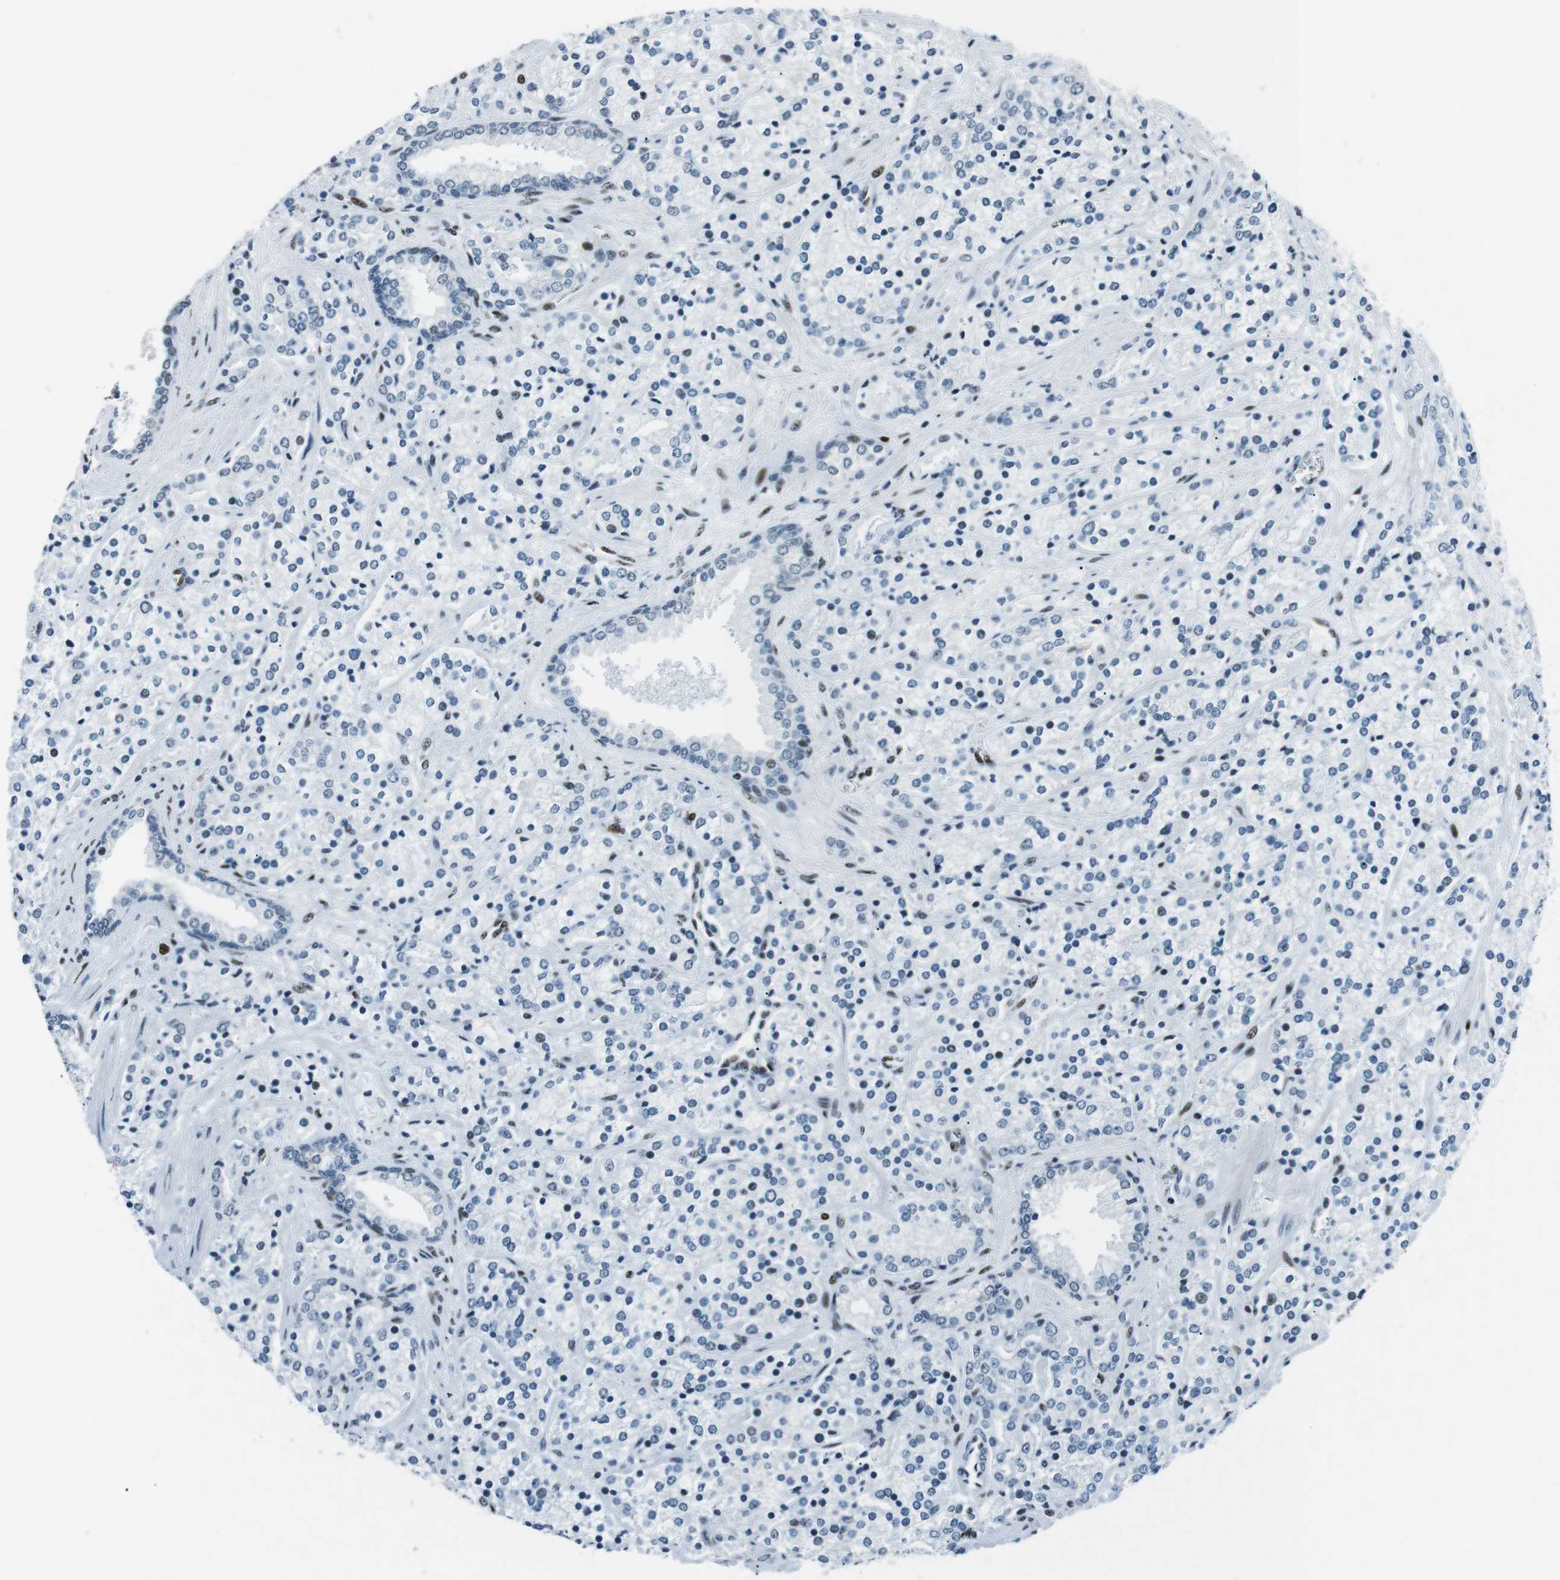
{"staining": {"intensity": "negative", "quantity": "none", "location": "none"}, "tissue": "prostate cancer", "cell_type": "Tumor cells", "image_type": "cancer", "snomed": [{"axis": "morphology", "description": "Adenocarcinoma, High grade"}, {"axis": "topography", "description": "Prostate"}], "caption": "An immunohistochemistry (IHC) photomicrograph of prostate cancer (adenocarcinoma (high-grade)) is shown. There is no staining in tumor cells of prostate cancer (adenocarcinoma (high-grade)). (DAB (3,3'-diaminobenzidine) immunohistochemistry, high magnification).", "gene": "PML", "patient": {"sex": "male", "age": 71}}